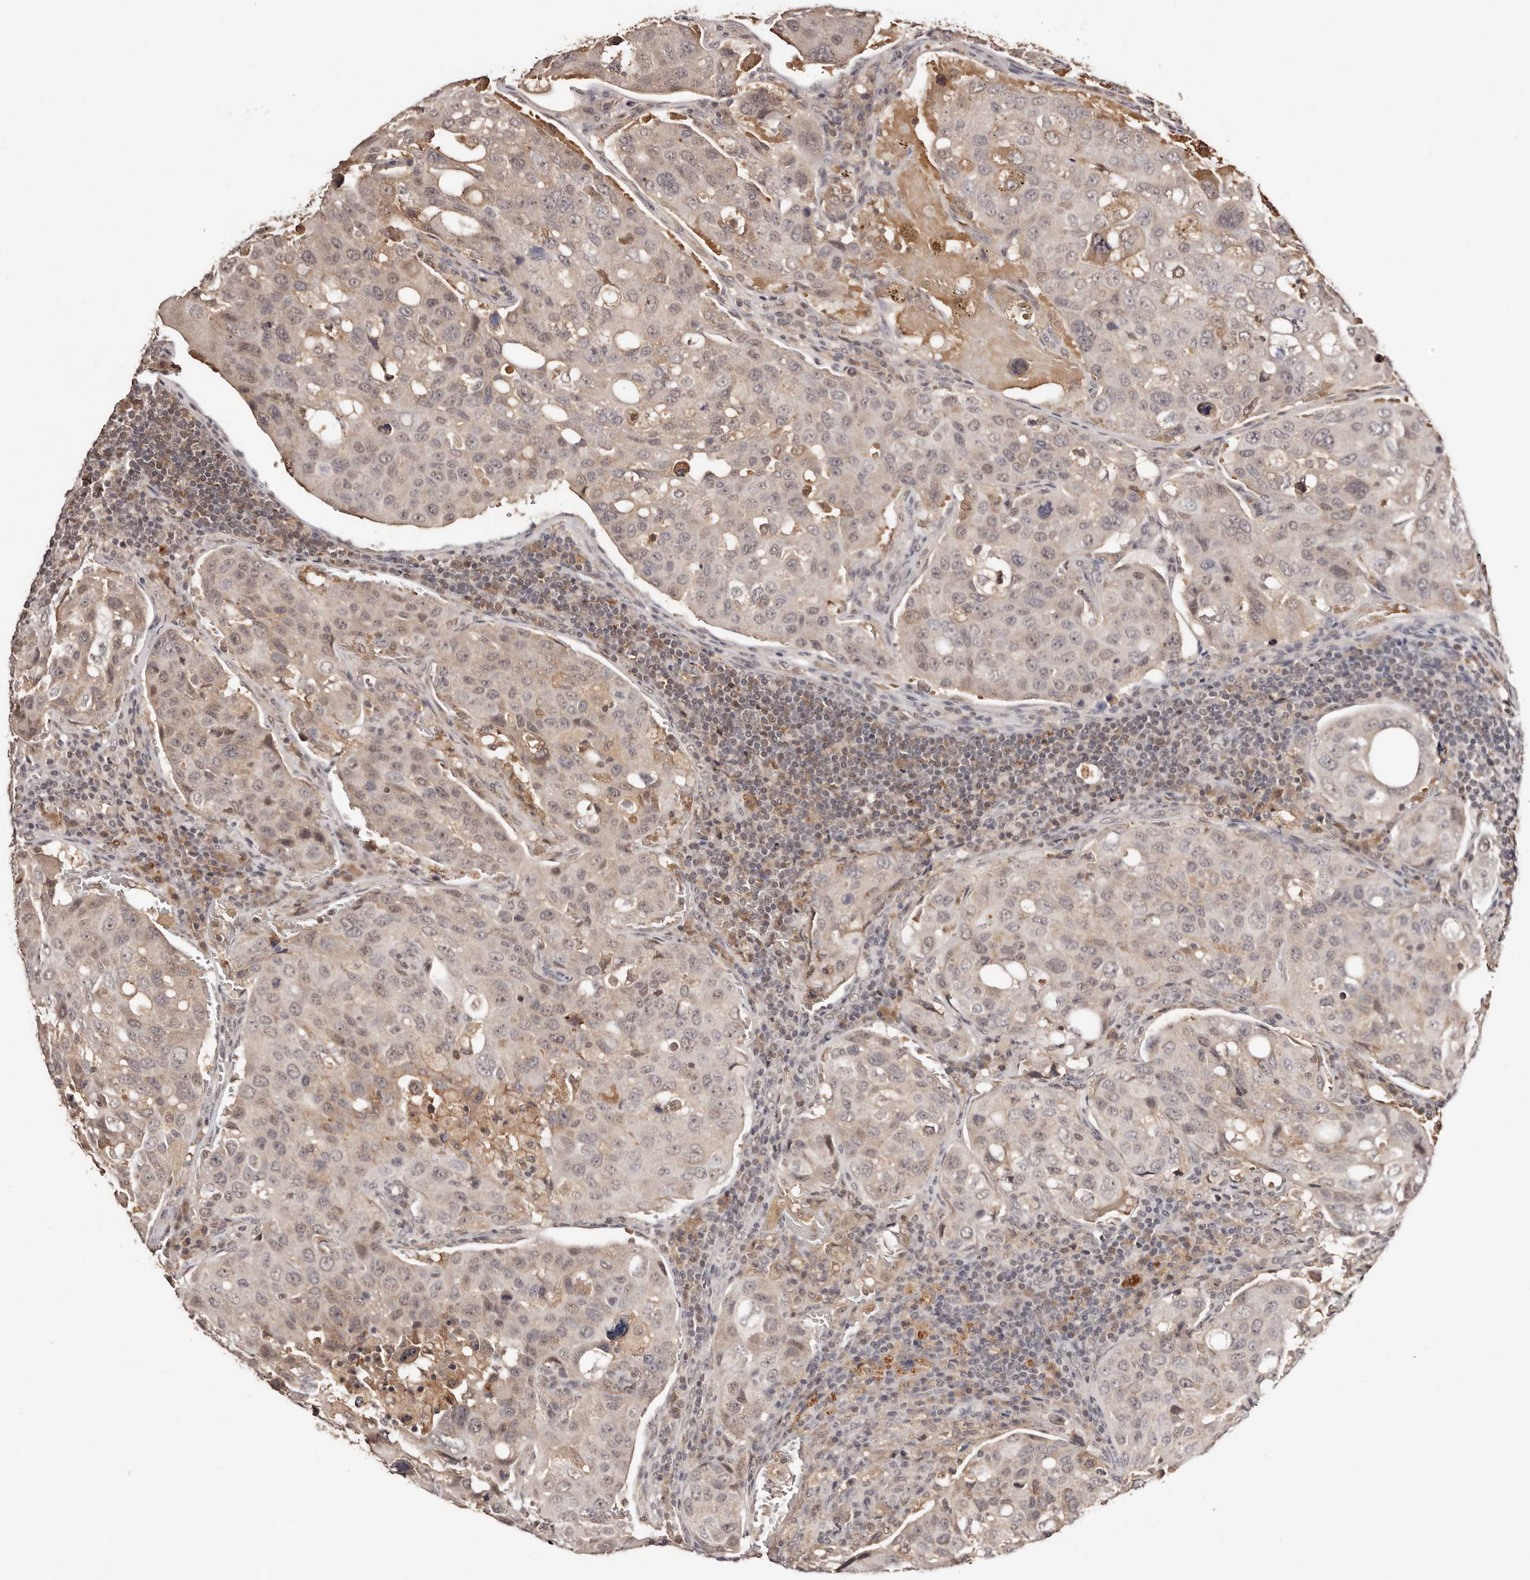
{"staining": {"intensity": "weak", "quantity": "25%-75%", "location": "cytoplasmic/membranous,nuclear"}, "tissue": "urothelial cancer", "cell_type": "Tumor cells", "image_type": "cancer", "snomed": [{"axis": "morphology", "description": "Urothelial carcinoma, High grade"}, {"axis": "topography", "description": "Lymph node"}, {"axis": "topography", "description": "Urinary bladder"}], "caption": "Human urothelial cancer stained with a protein marker shows weak staining in tumor cells.", "gene": "BICRAL", "patient": {"sex": "male", "age": 51}}